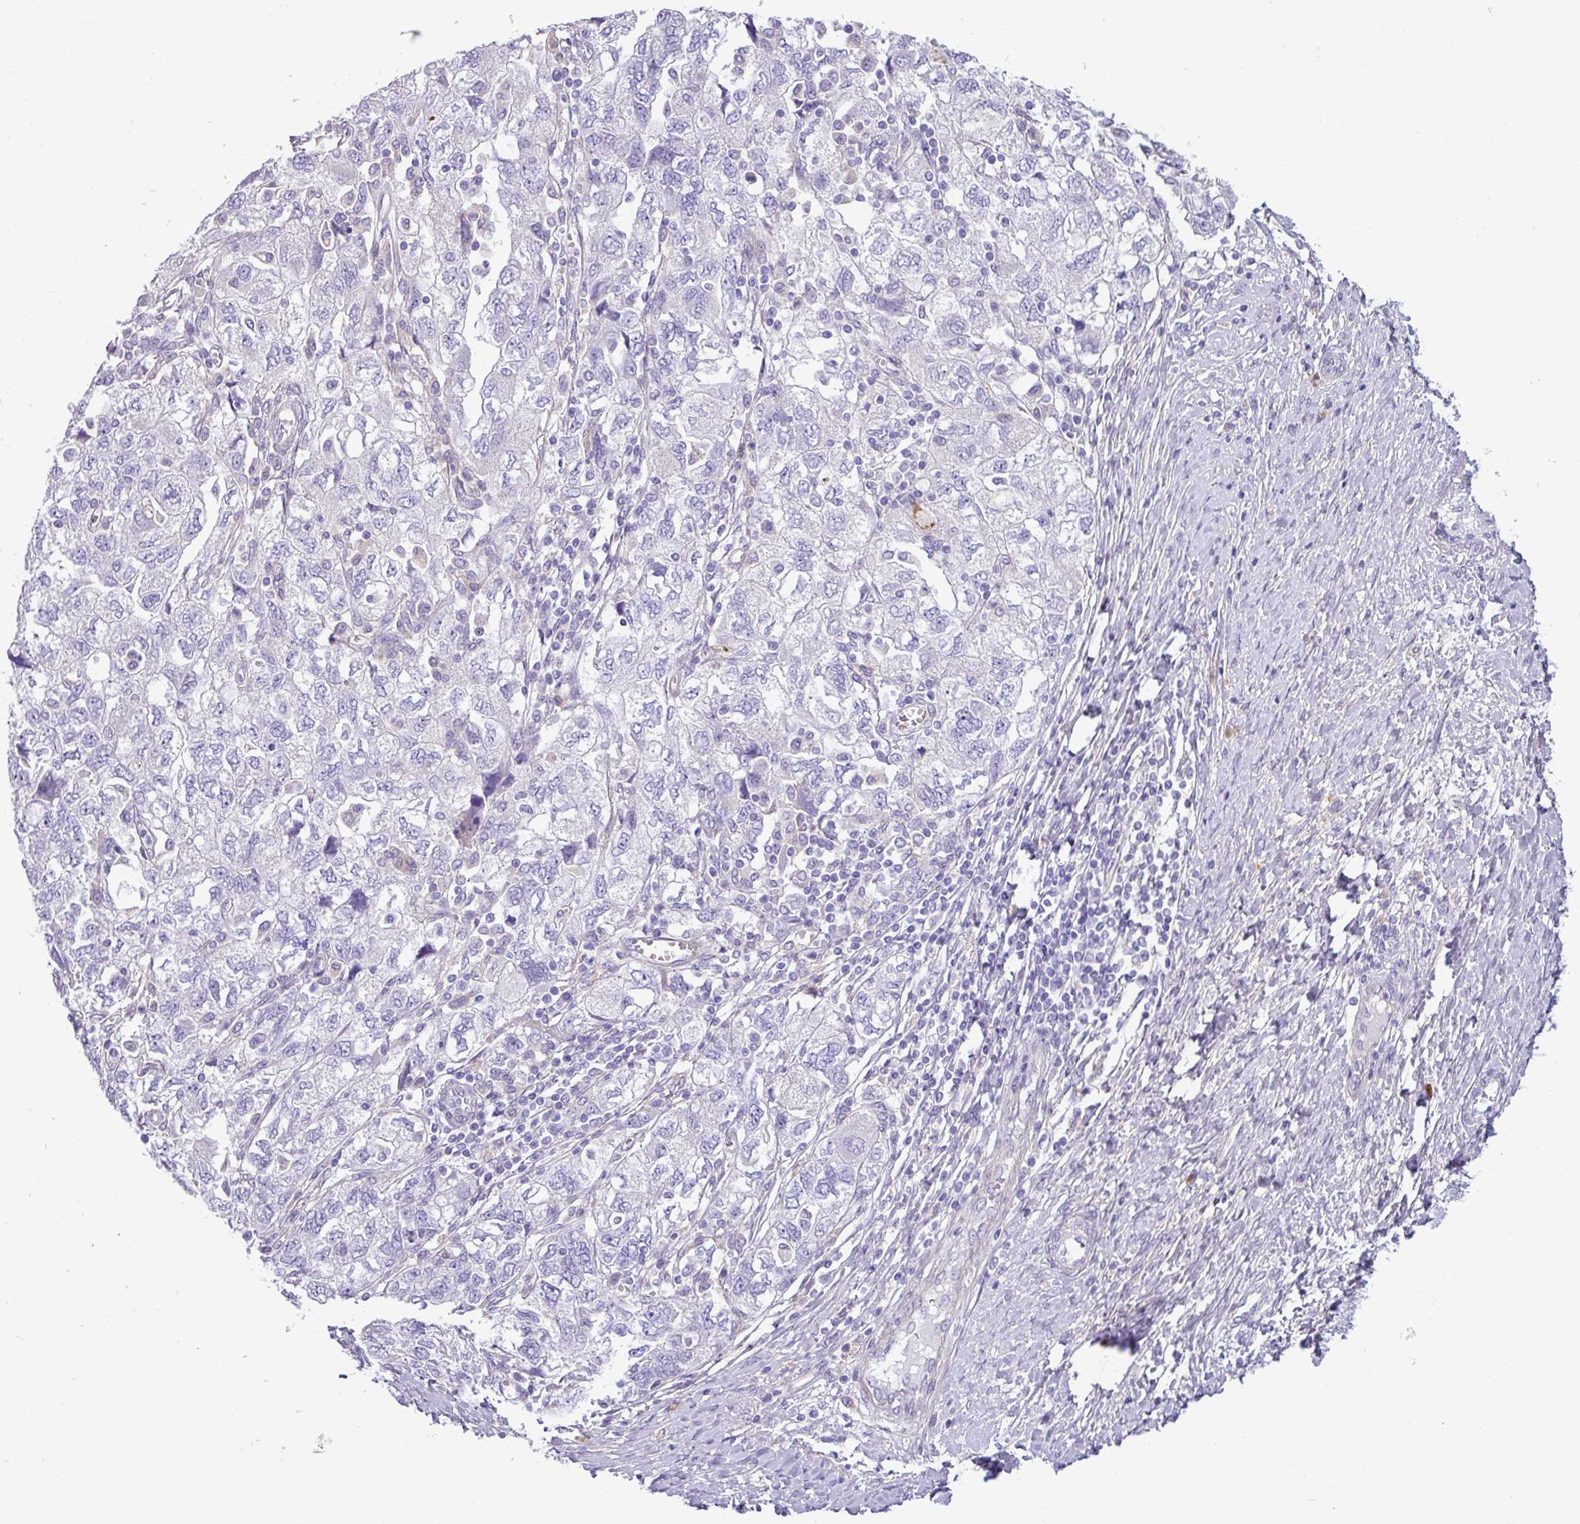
{"staining": {"intensity": "negative", "quantity": "none", "location": "none"}, "tissue": "ovarian cancer", "cell_type": "Tumor cells", "image_type": "cancer", "snomed": [{"axis": "morphology", "description": "Carcinoma, NOS"}, {"axis": "morphology", "description": "Cystadenocarcinoma, serous, NOS"}, {"axis": "topography", "description": "Ovary"}], "caption": "Immunohistochemistry (IHC) of human ovarian cancer demonstrates no staining in tumor cells. Brightfield microscopy of IHC stained with DAB (brown) and hematoxylin (blue), captured at high magnification.", "gene": "KIRREL3", "patient": {"sex": "female", "age": 69}}